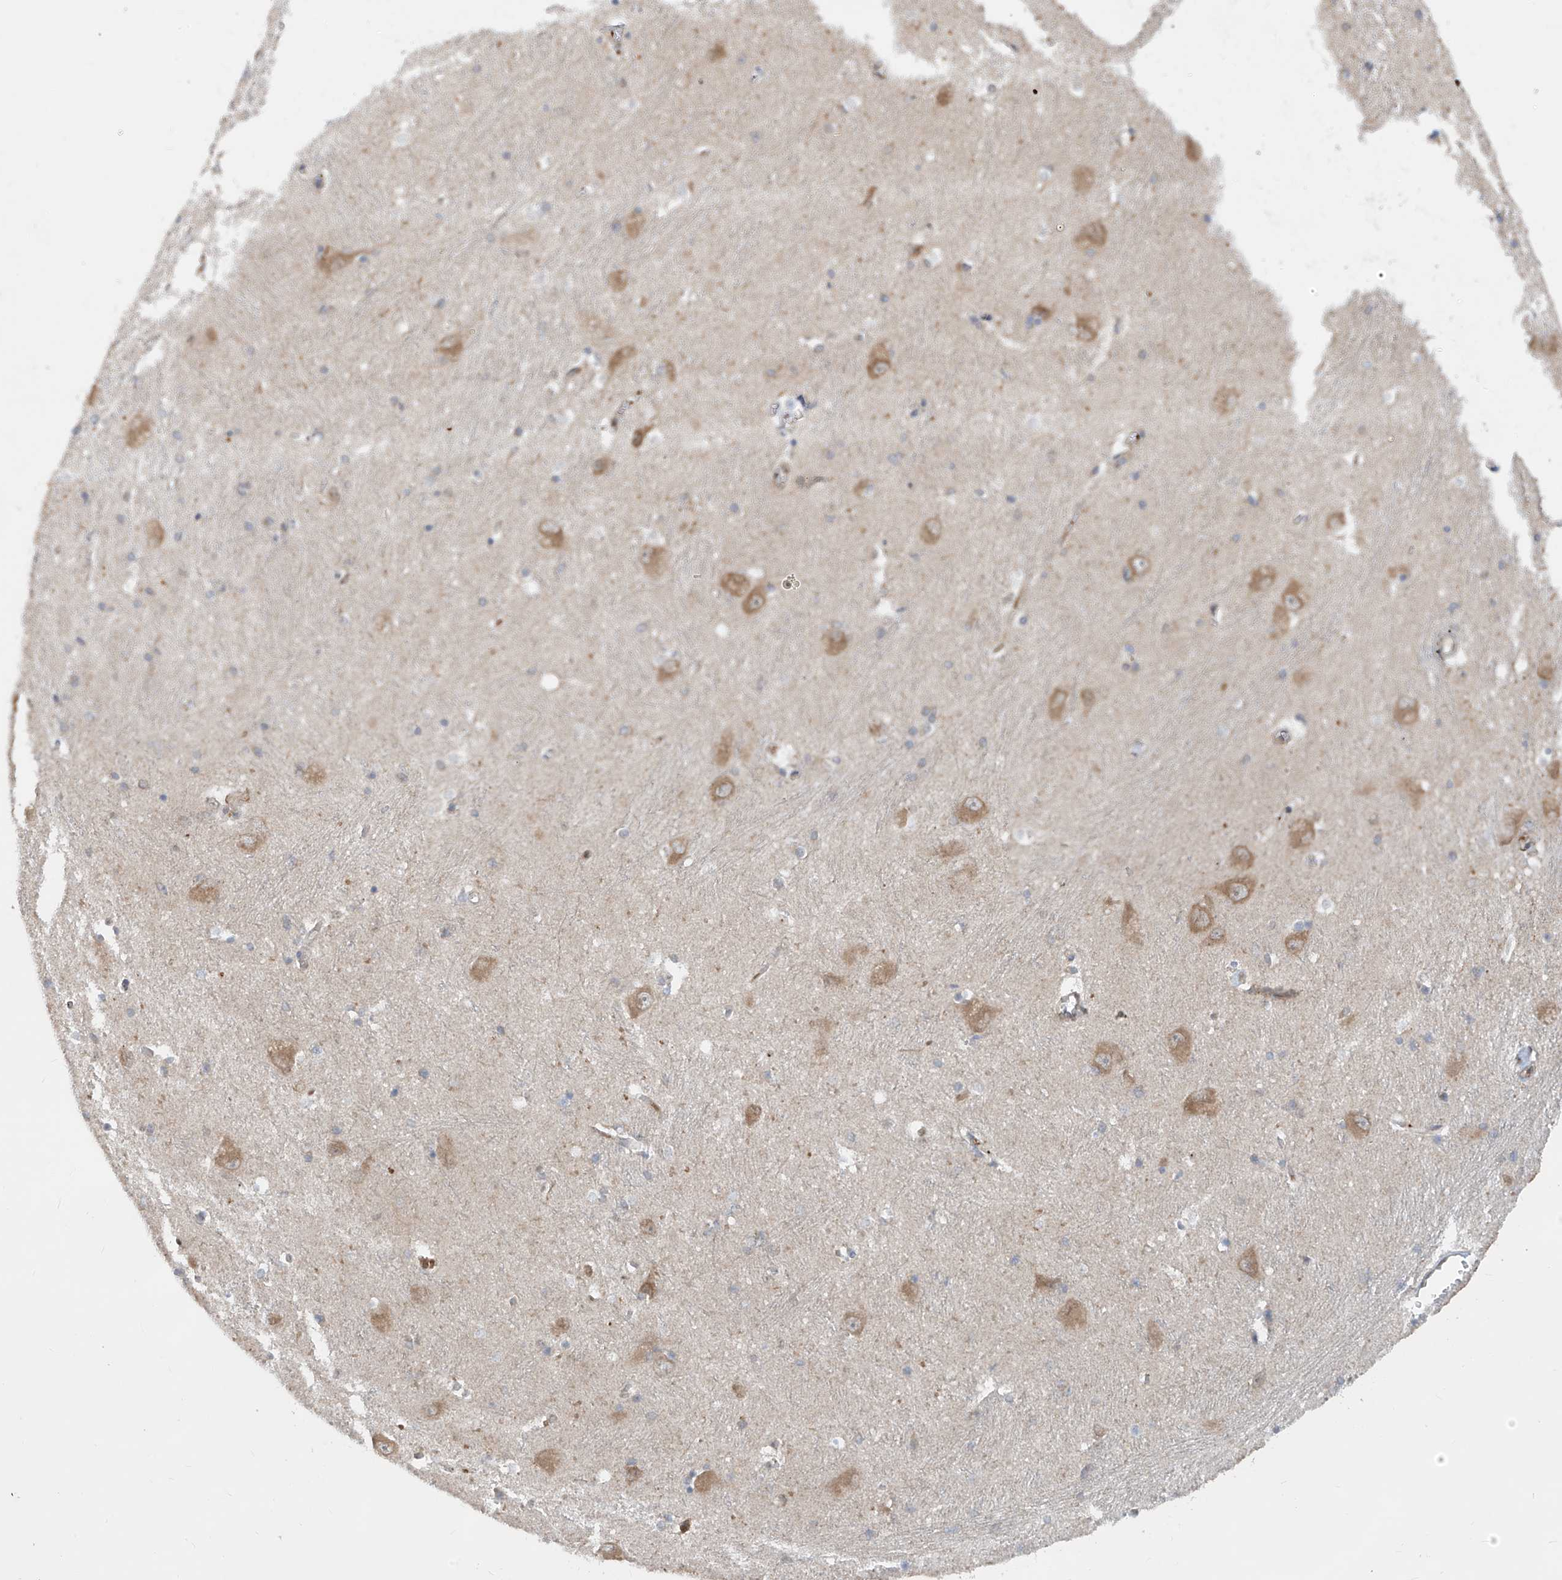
{"staining": {"intensity": "weak", "quantity": "<25%", "location": "cytoplasmic/membranous"}, "tissue": "caudate", "cell_type": "Glial cells", "image_type": "normal", "snomed": [{"axis": "morphology", "description": "Normal tissue, NOS"}, {"axis": "topography", "description": "Lateral ventricle wall"}], "caption": "This is an IHC image of unremarkable human caudate. There is no positivity in glial cells.", "gene": "LAGE3", "patient": {"sex": "male", "age": 37}}